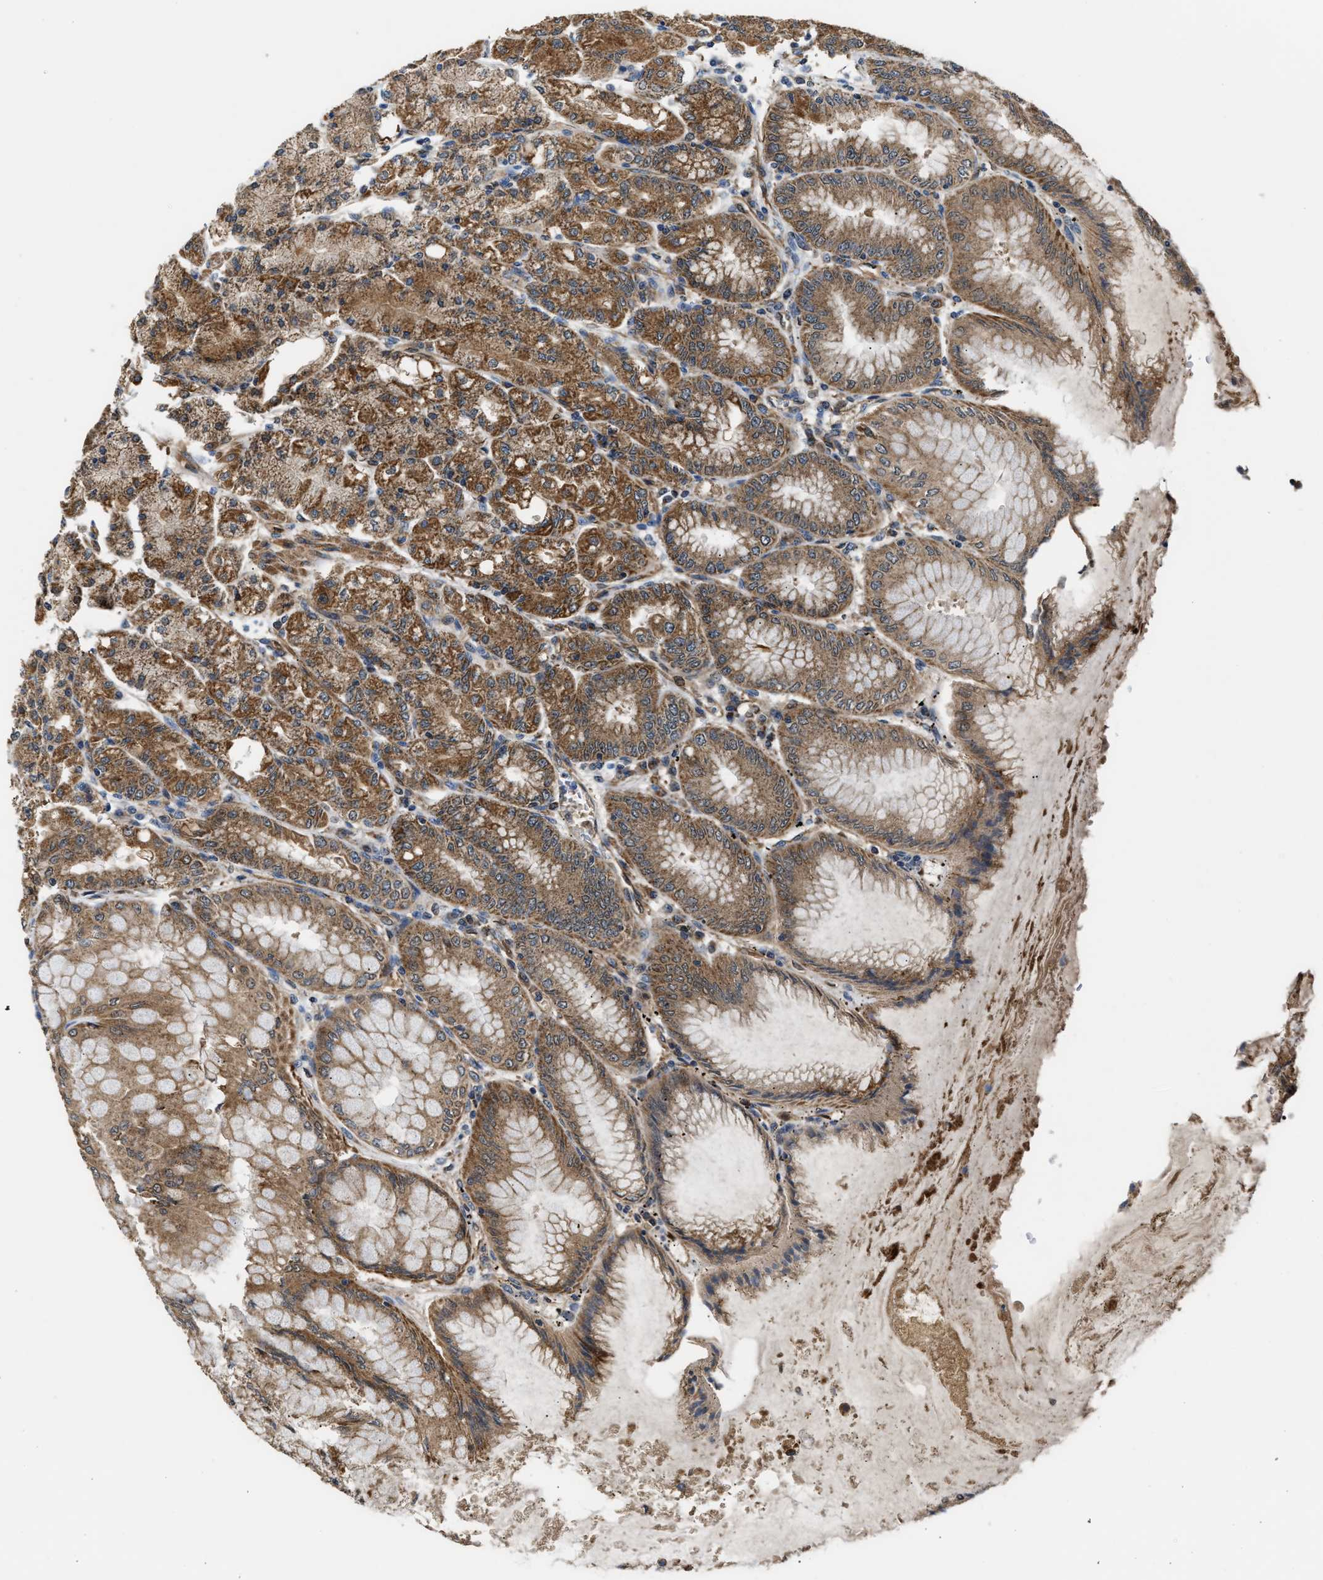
{"staining": {"intensity": "moderate", "quantity": ">75%", "location": "cytoplasmic/membranous,nuclear"}, "tissue": "stomach", "cell_type": "Glandular cells", "image_type": "normal", "snomed": [{"axis": "morphology", "description": "Normal tissue, NOS"}, {"axis": "topography", "description": "Stomach, lower"}], "caption": "Approximately >75% of glandular cells in normal stomach display moderate cytoplasmic/membranous,nuclear protein positivity as visualized by brown immunohistochemical staining.", "gene": "PPA1", "patient": {"sex": "male", "age": 71}}